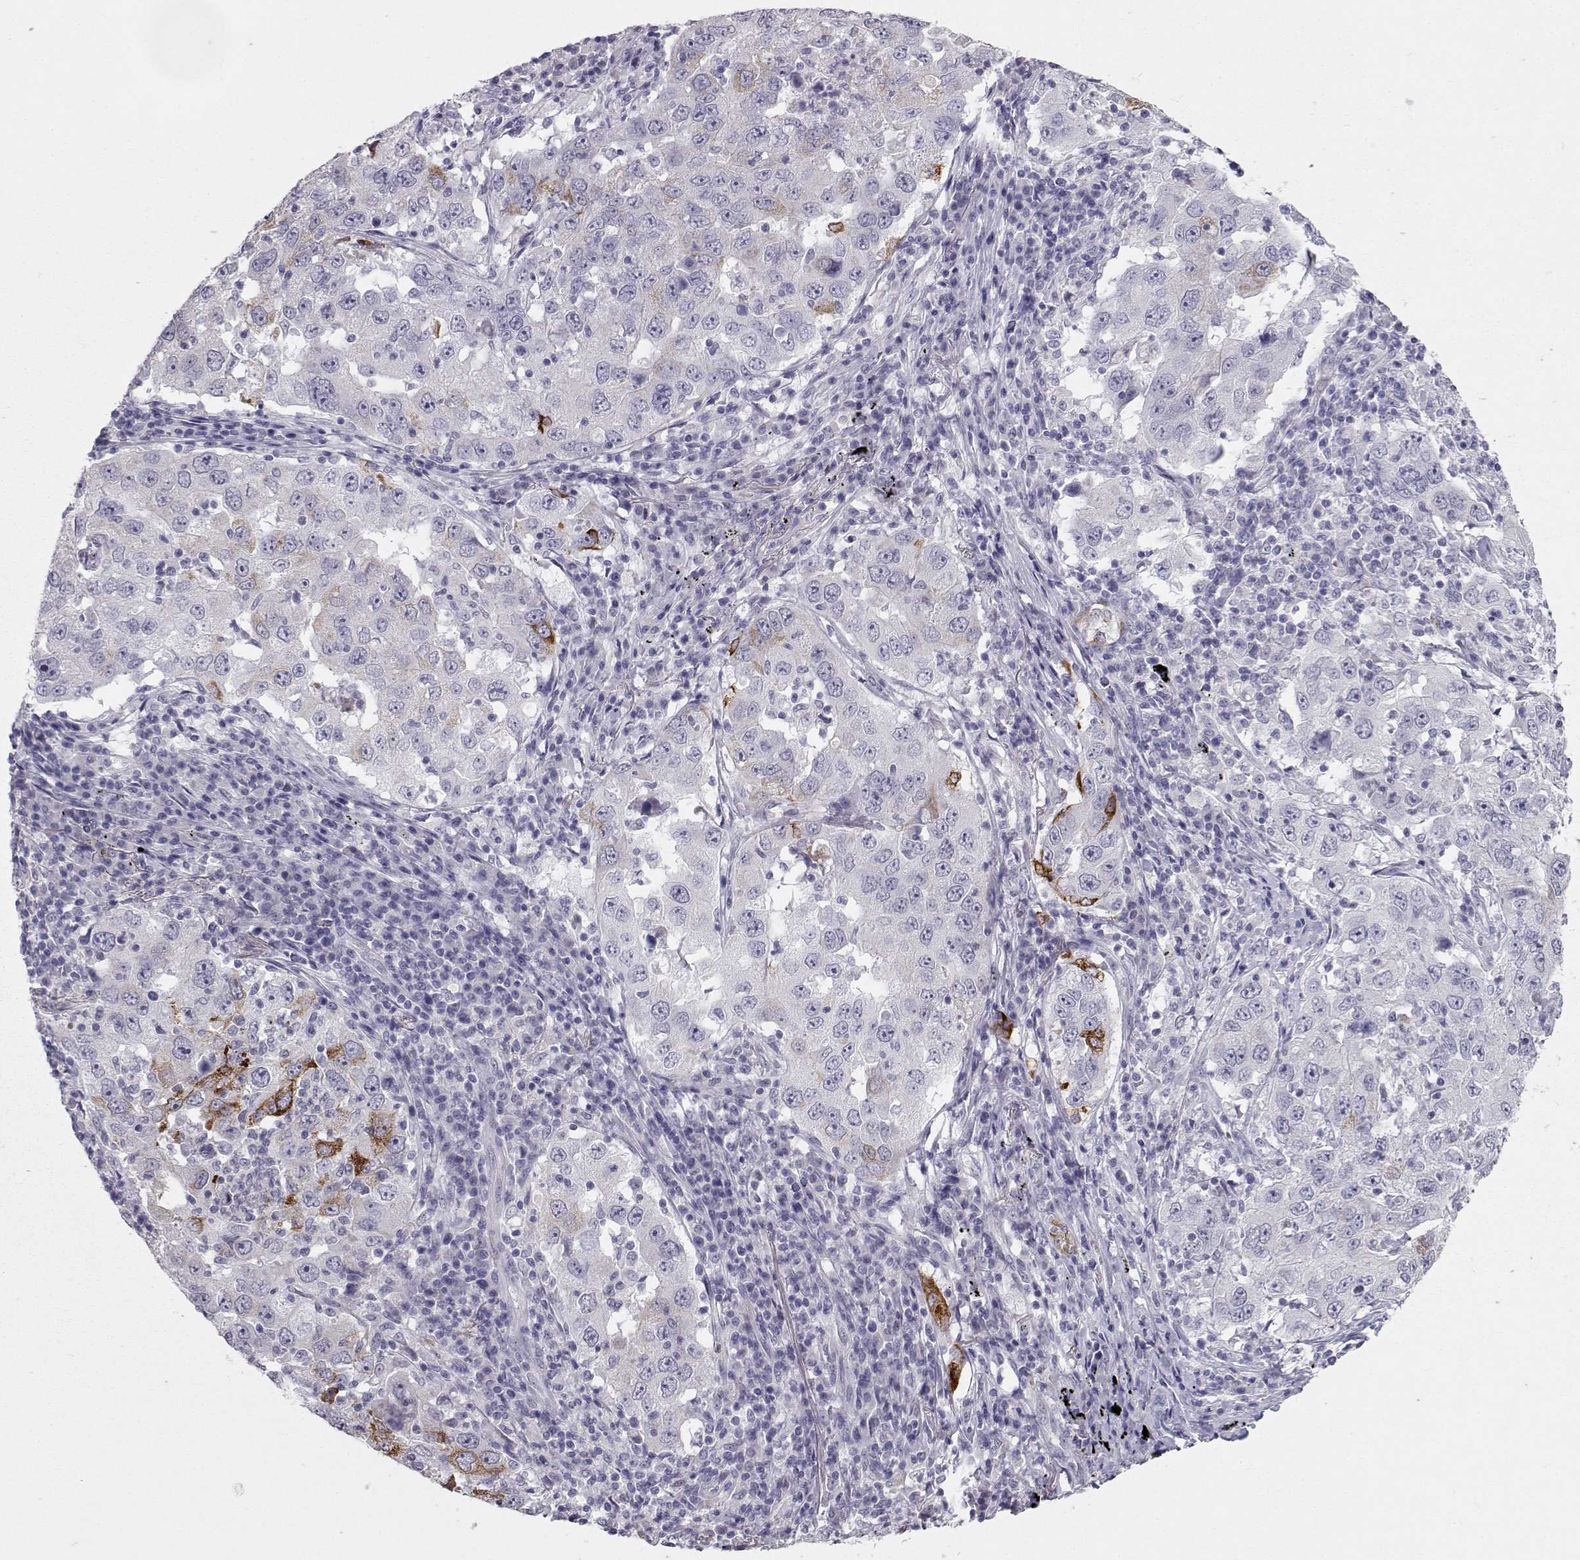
{"staining": {"intensity": "strong", "quantity": "<25%", "location": "cytoplasmic/membranous"}, "tissue": "lung cancer", "cell_type": "Tumor cells", "image_type": "cancer", "snomed": [{"axis": "morphology", "description": "Adenocarcinoma, NOS"}, {"axis": "topography", "description": "Lung"}], "caption": "This is a photomicrograph of IHC staining of lung adenocarcinoma, which shows strong positivity in the cytoplasmic/membranous of tumor cells.", "gene": "LAMB3", "patient": {"sex": "male", "age": 73}}